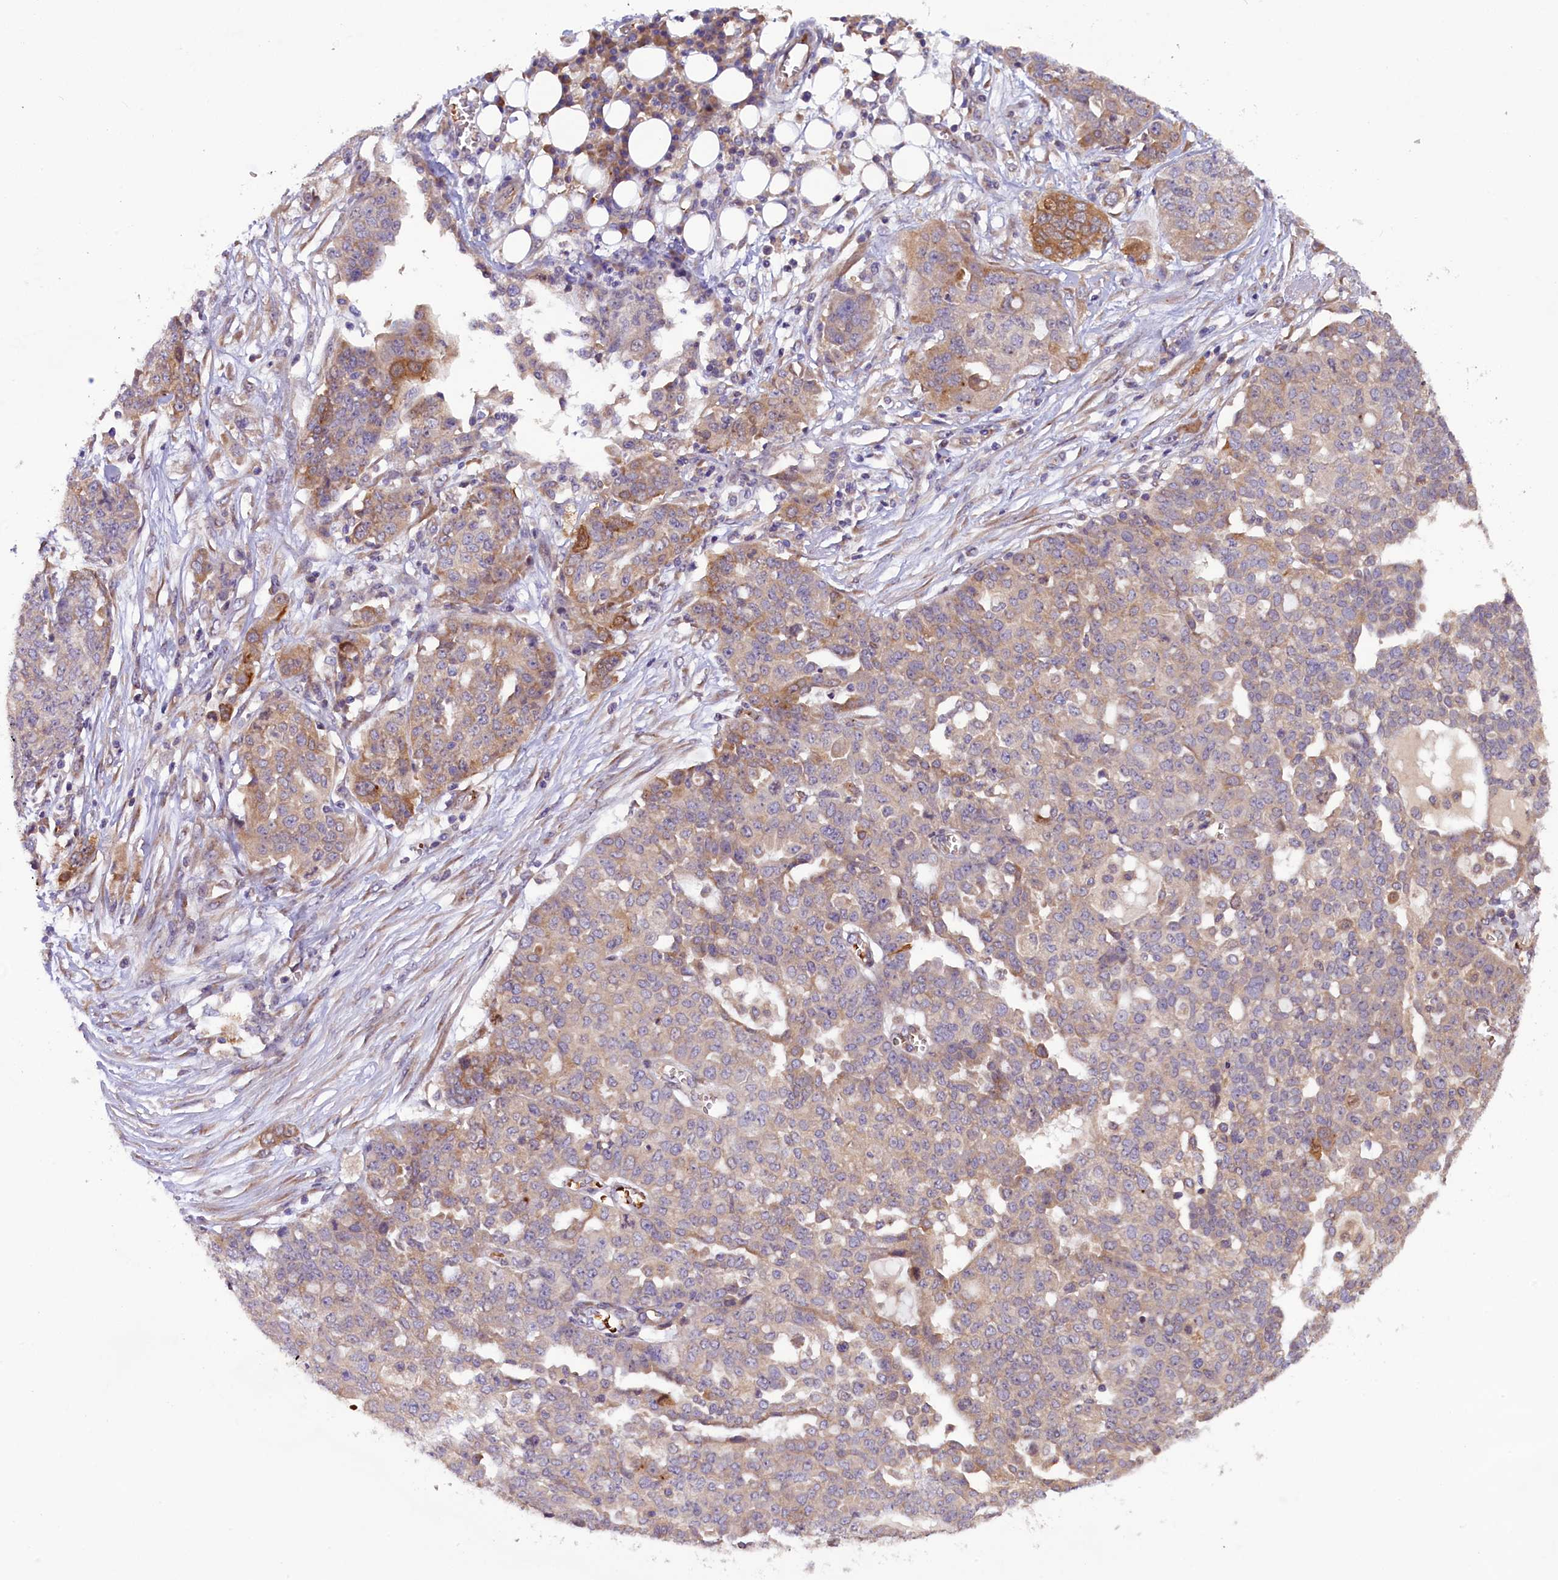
{"staining": {"intensity": "moderate", "quantity": "25%-75%", "location": "cytoplasmic/membranous"}, "tissue": "ovarian cancer", "cell_type": "Tumor cells", "image_type": "cancer", "snomed": [{"axis": "morphology", "description": "Cystadenocarcinoma, serous, NOS"}, {"axis": "topography", "description": "Soft tissue"}, {"axis": "topography", "description": "Ovary"}], "caption": "IHC micrograph of human serous cystadenocarcinoma (ovarian) stained for a protein (brown), which shows medium levels of moderate cytoplasmic/membranous staining in approximately 25%-75% of tumor cells.", "gene": "CCDC9B", "patient": {"sex": "female", "age": 57}}